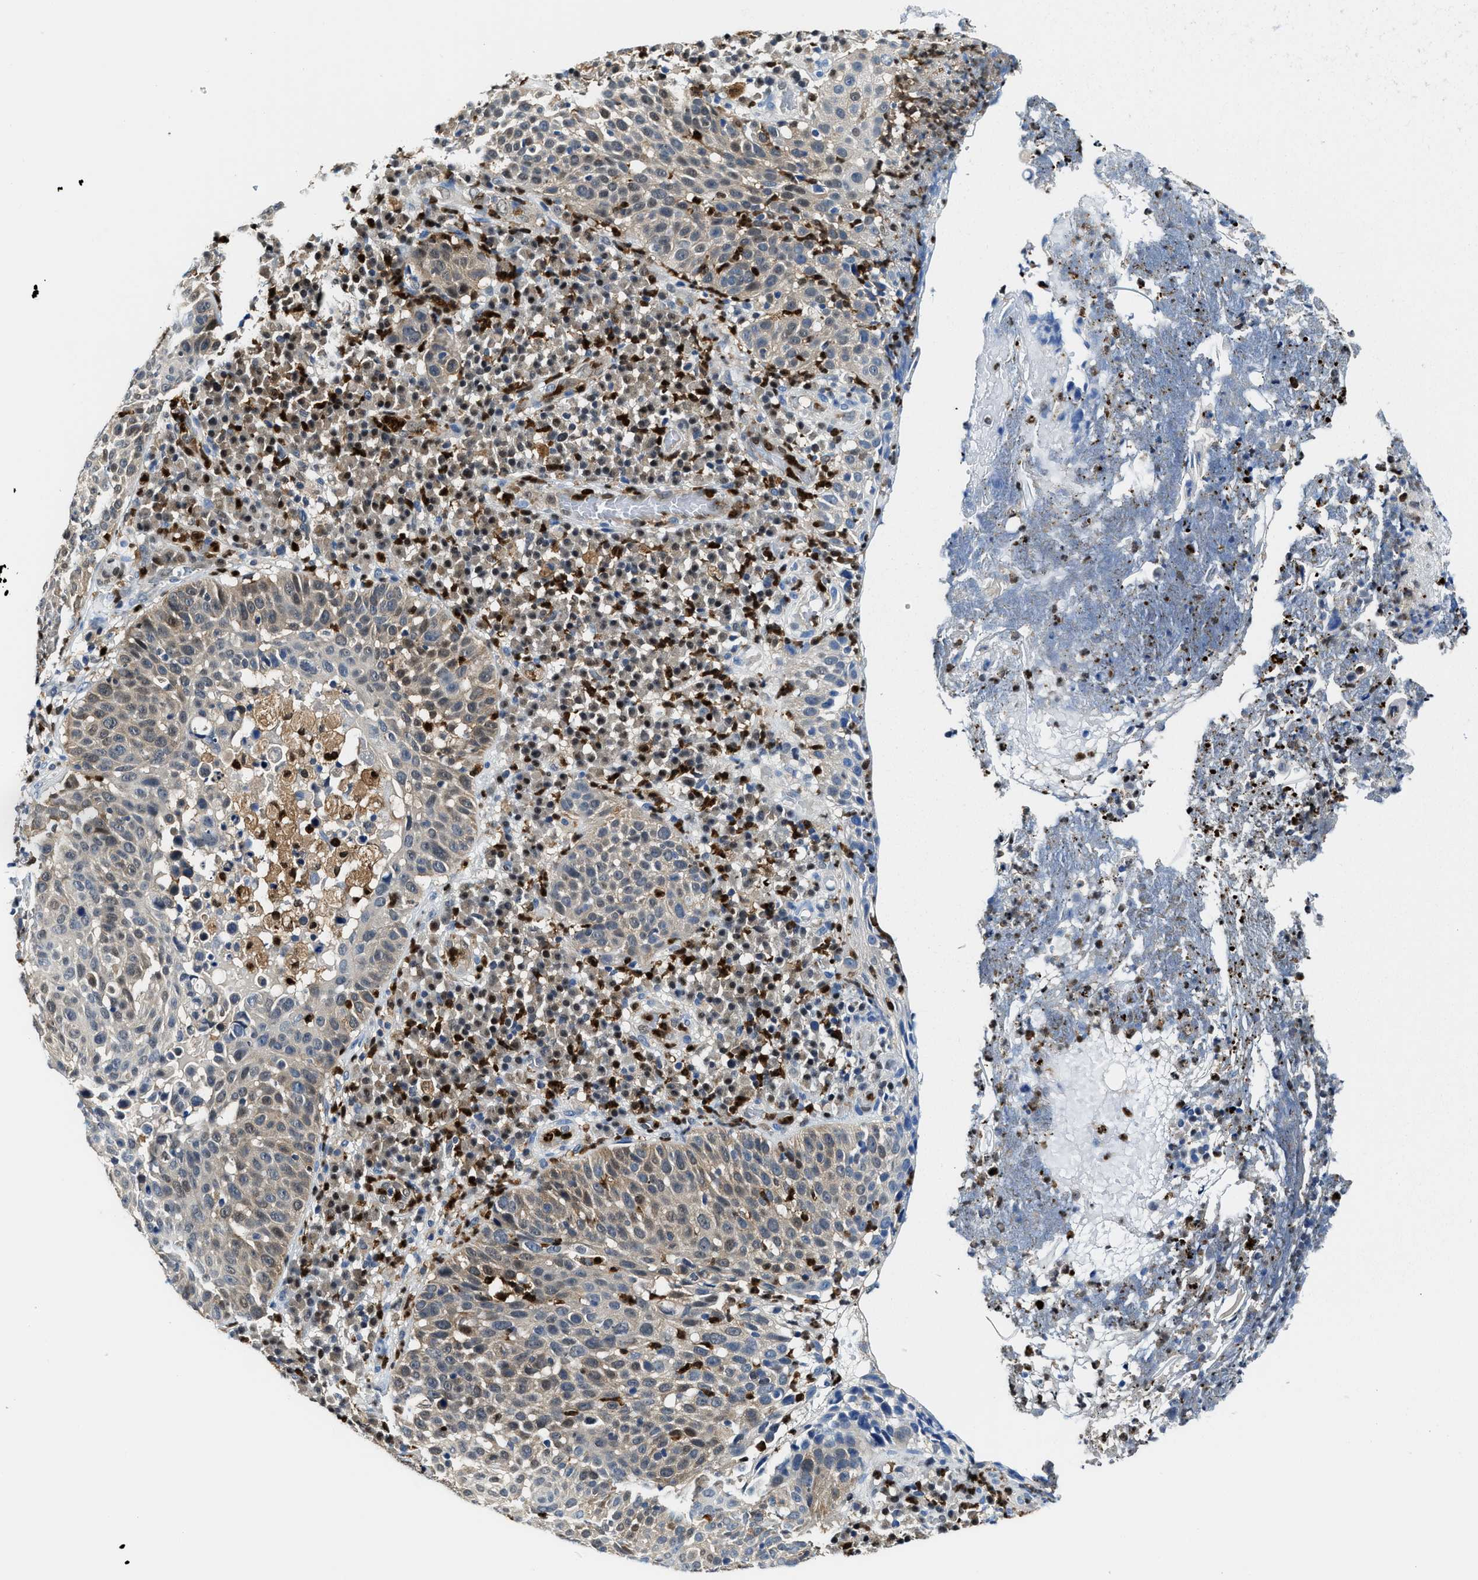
{"staining": {"intensity": "moderate", "quantity": "<25%", "location": "cytoplasmic/membranous"}, "tissue": "skin cancer", "cell_type": "Tumor cells", "image_type": "cancer", "snomed": [{"axis": "morphology", "description": "Squamous cell carcinoma in situ, NOS"}, {"axis": "morphology", "description": "Squamous cell carcinoma, NOS"}, {"axis": "topography", "description": "Skin"}], "caption": "This image shows IHC staining of human skin cancer (squamous cell carcinoma in situ), with low moderate cytoplasmic/membranous positivity in approximately <25% of tumor cells.", "gene": "LTA4H", "patient": {"sex": "male", "age": 93}}